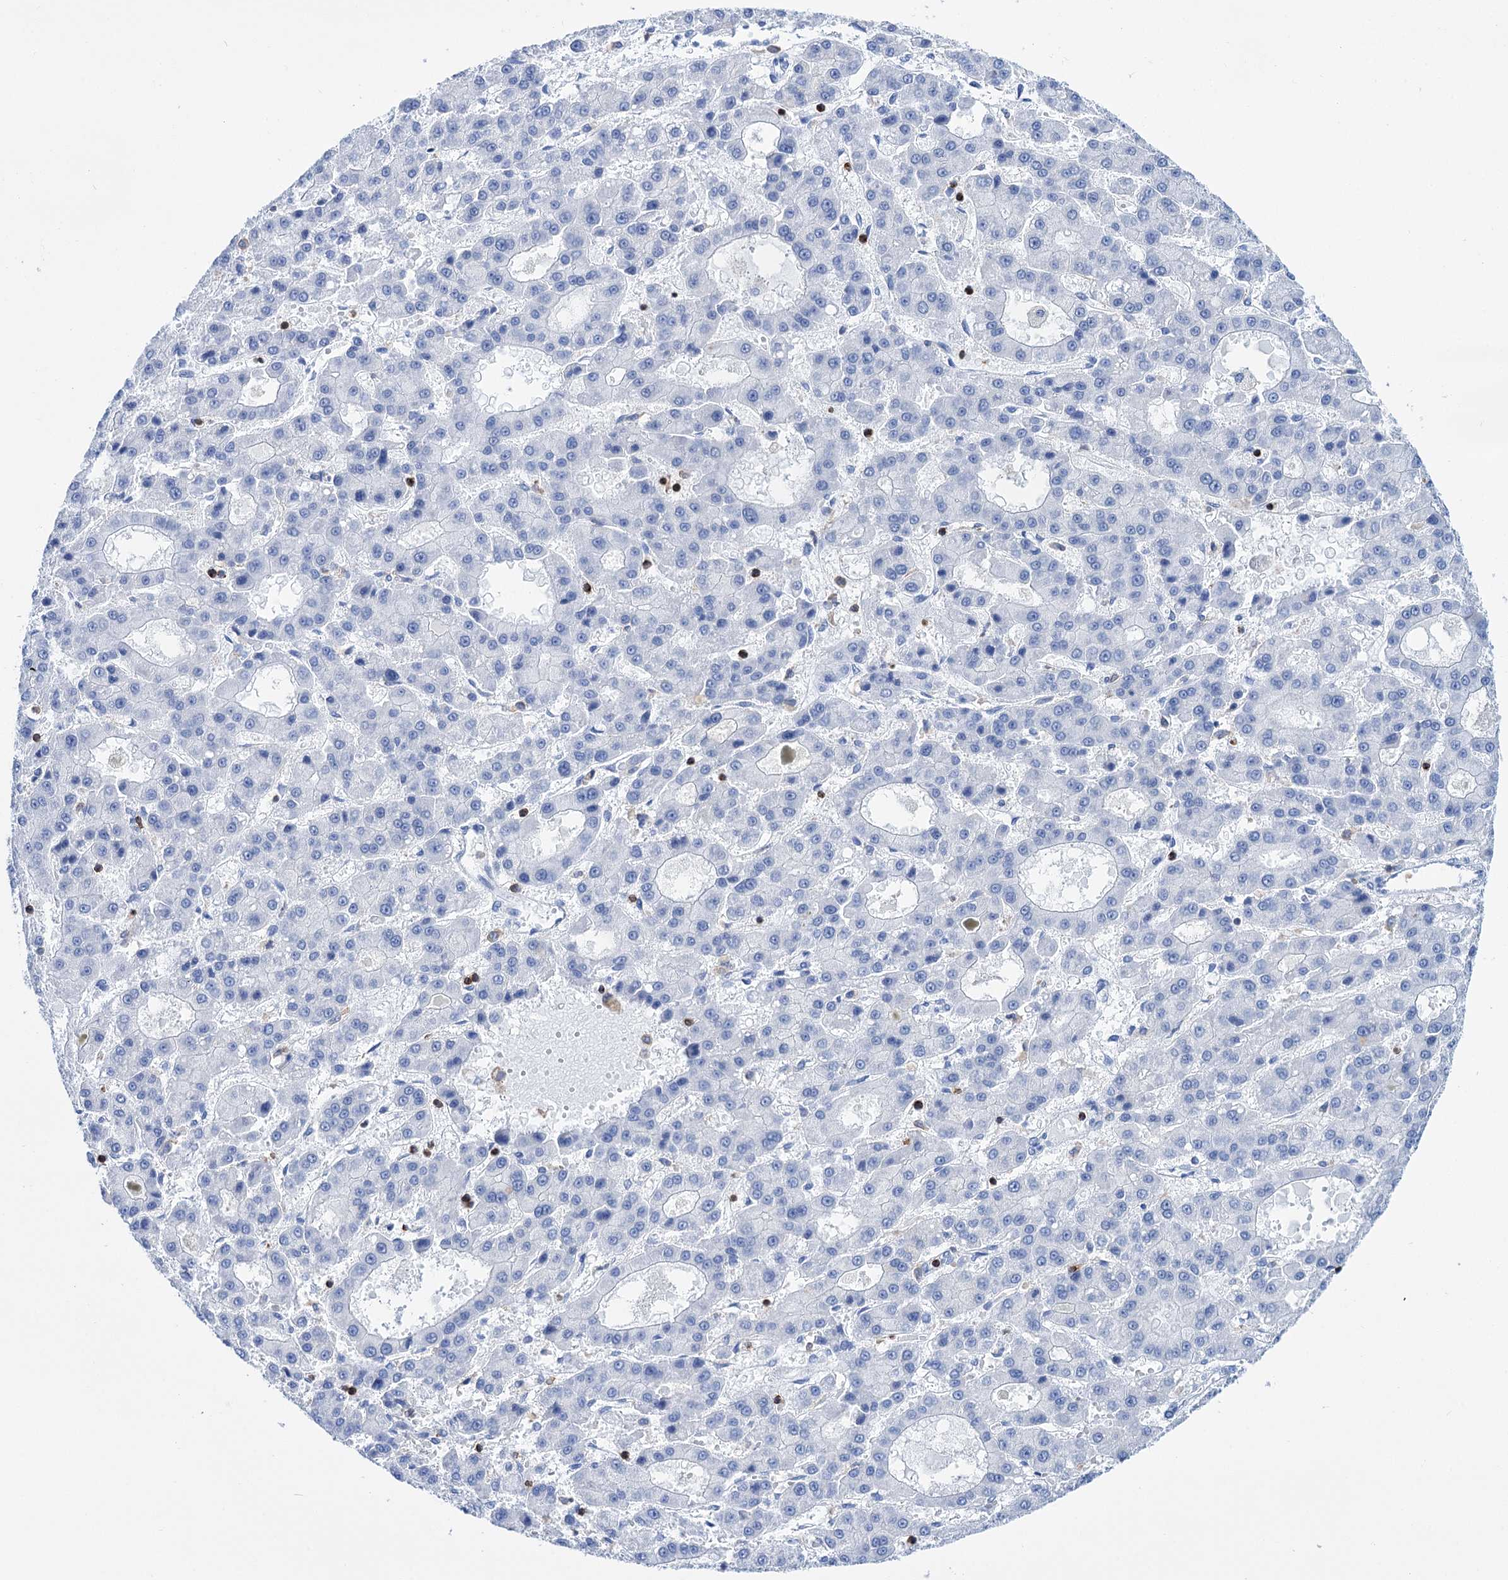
{"staining": {"intensity": "negative", "quantity": "none", "location": "none"}, "tissue": "liver cancer", "cell_type": "Tumor cells", "image_type": "cancer", "snomed": [{"axis": "morphology", "description": "Carcinoma, Hepatocellular, NOS"}, {"axis": "topography", "description": "Liver"}], "caption": "Tumor cells are negative for brown protein staining in liver hepatocellular carcinoma. (Brightfield microscopy of DAB (3,3'-diaminobenzidine) immunohistochemistry (IHC) at high magnification).", "gene": "DEF6", "patient": {"sex": "male", "age": 70}}